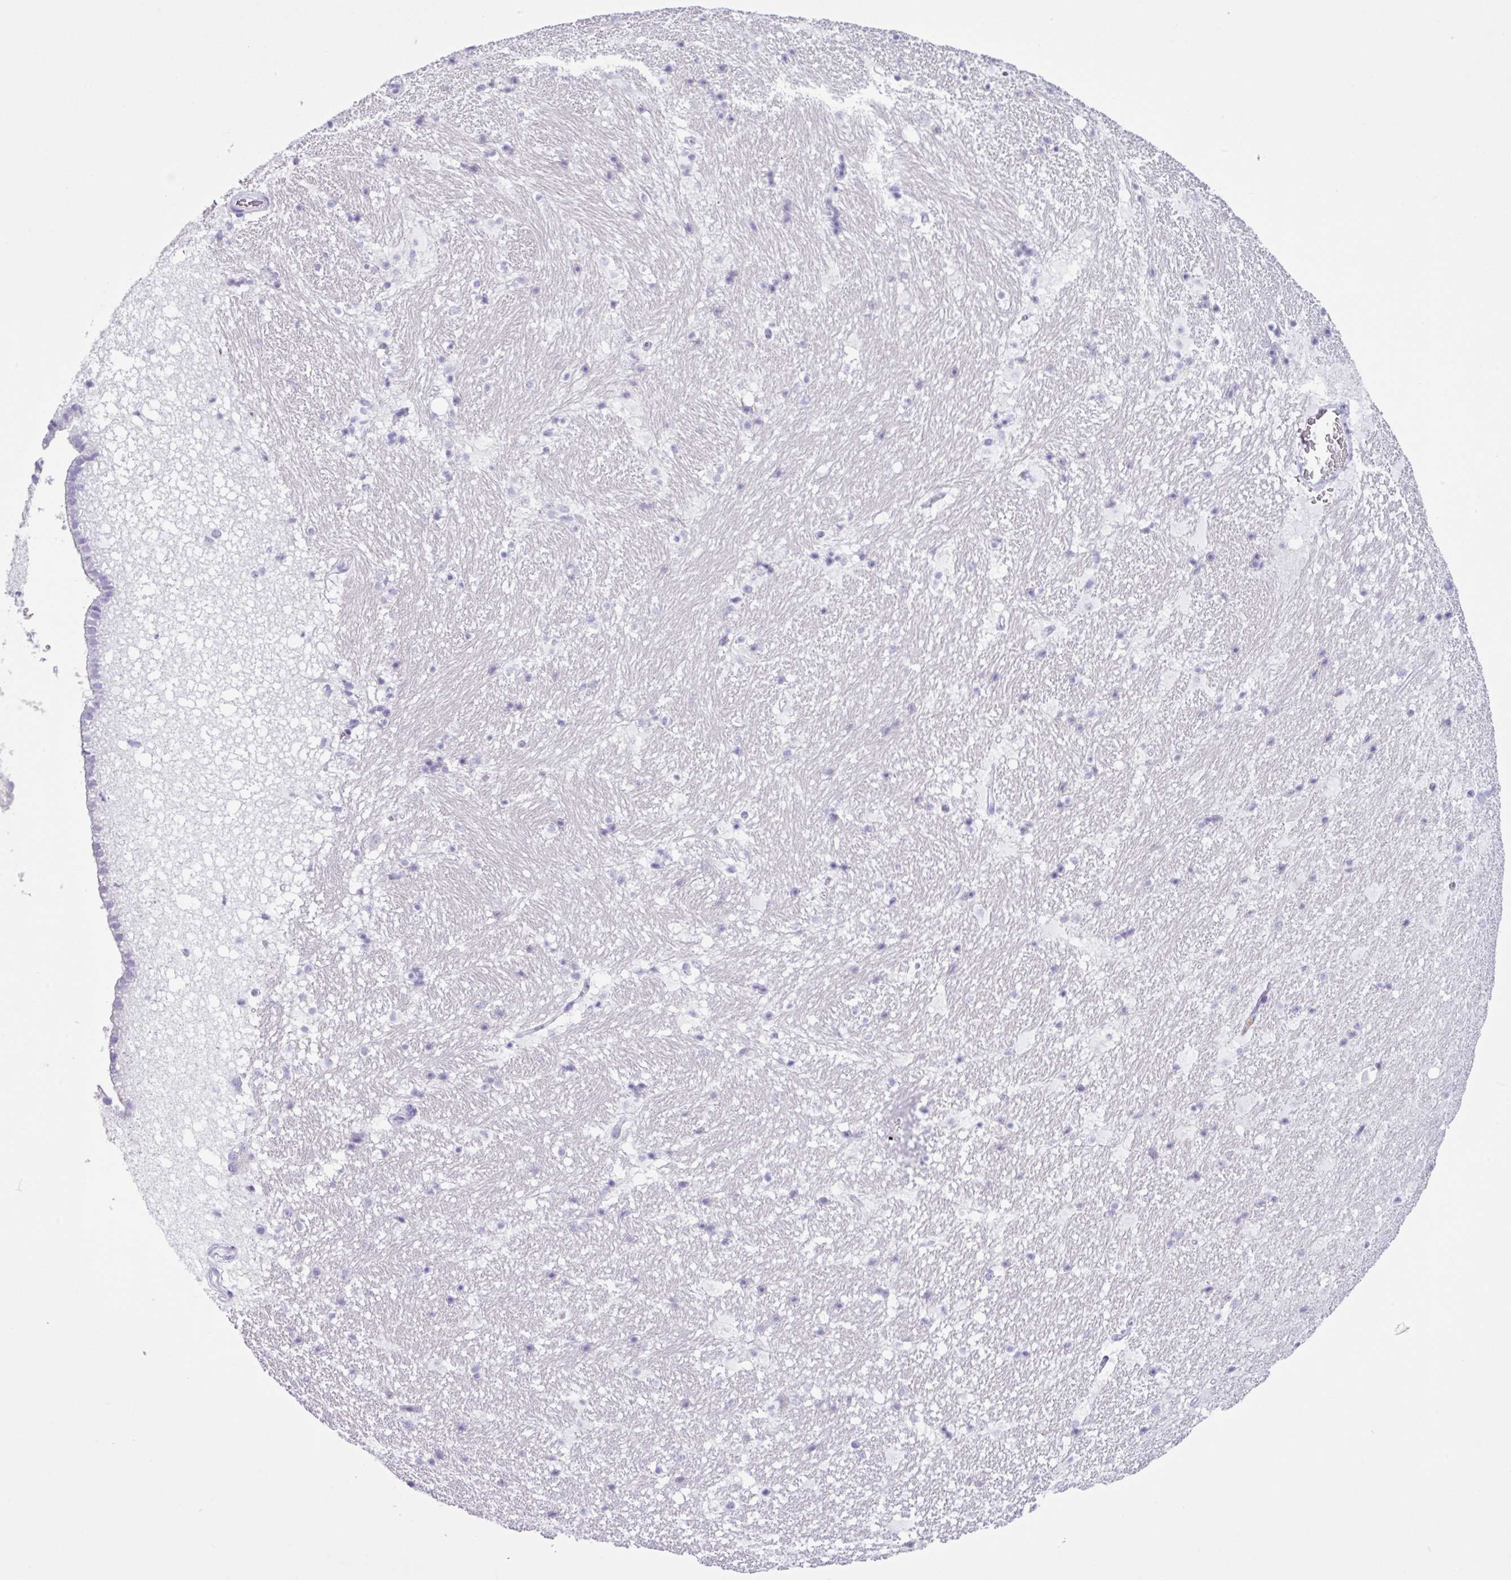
{"staining": {"intensity": "negative", "quantity": "none", "location": "none"}, "tissue": "hippocampus", "cell_type": "Glial cells", "image_type": "normal", "snomed": [{"axis": "morphology", "description": "Normal tissue, NOS"}, {"axis": "topography", "description": "Hippocampus"}], "caption": "High magnification brightfield microscopy of normal hippocampus stained with DAB (3,3'-diaminobenzidine) (brown) and counterstained with hematoxylin (blue): glial cells show no significant positivity.", "gene": "AGO3", "patient": {"sex": "male", "age": 37}}